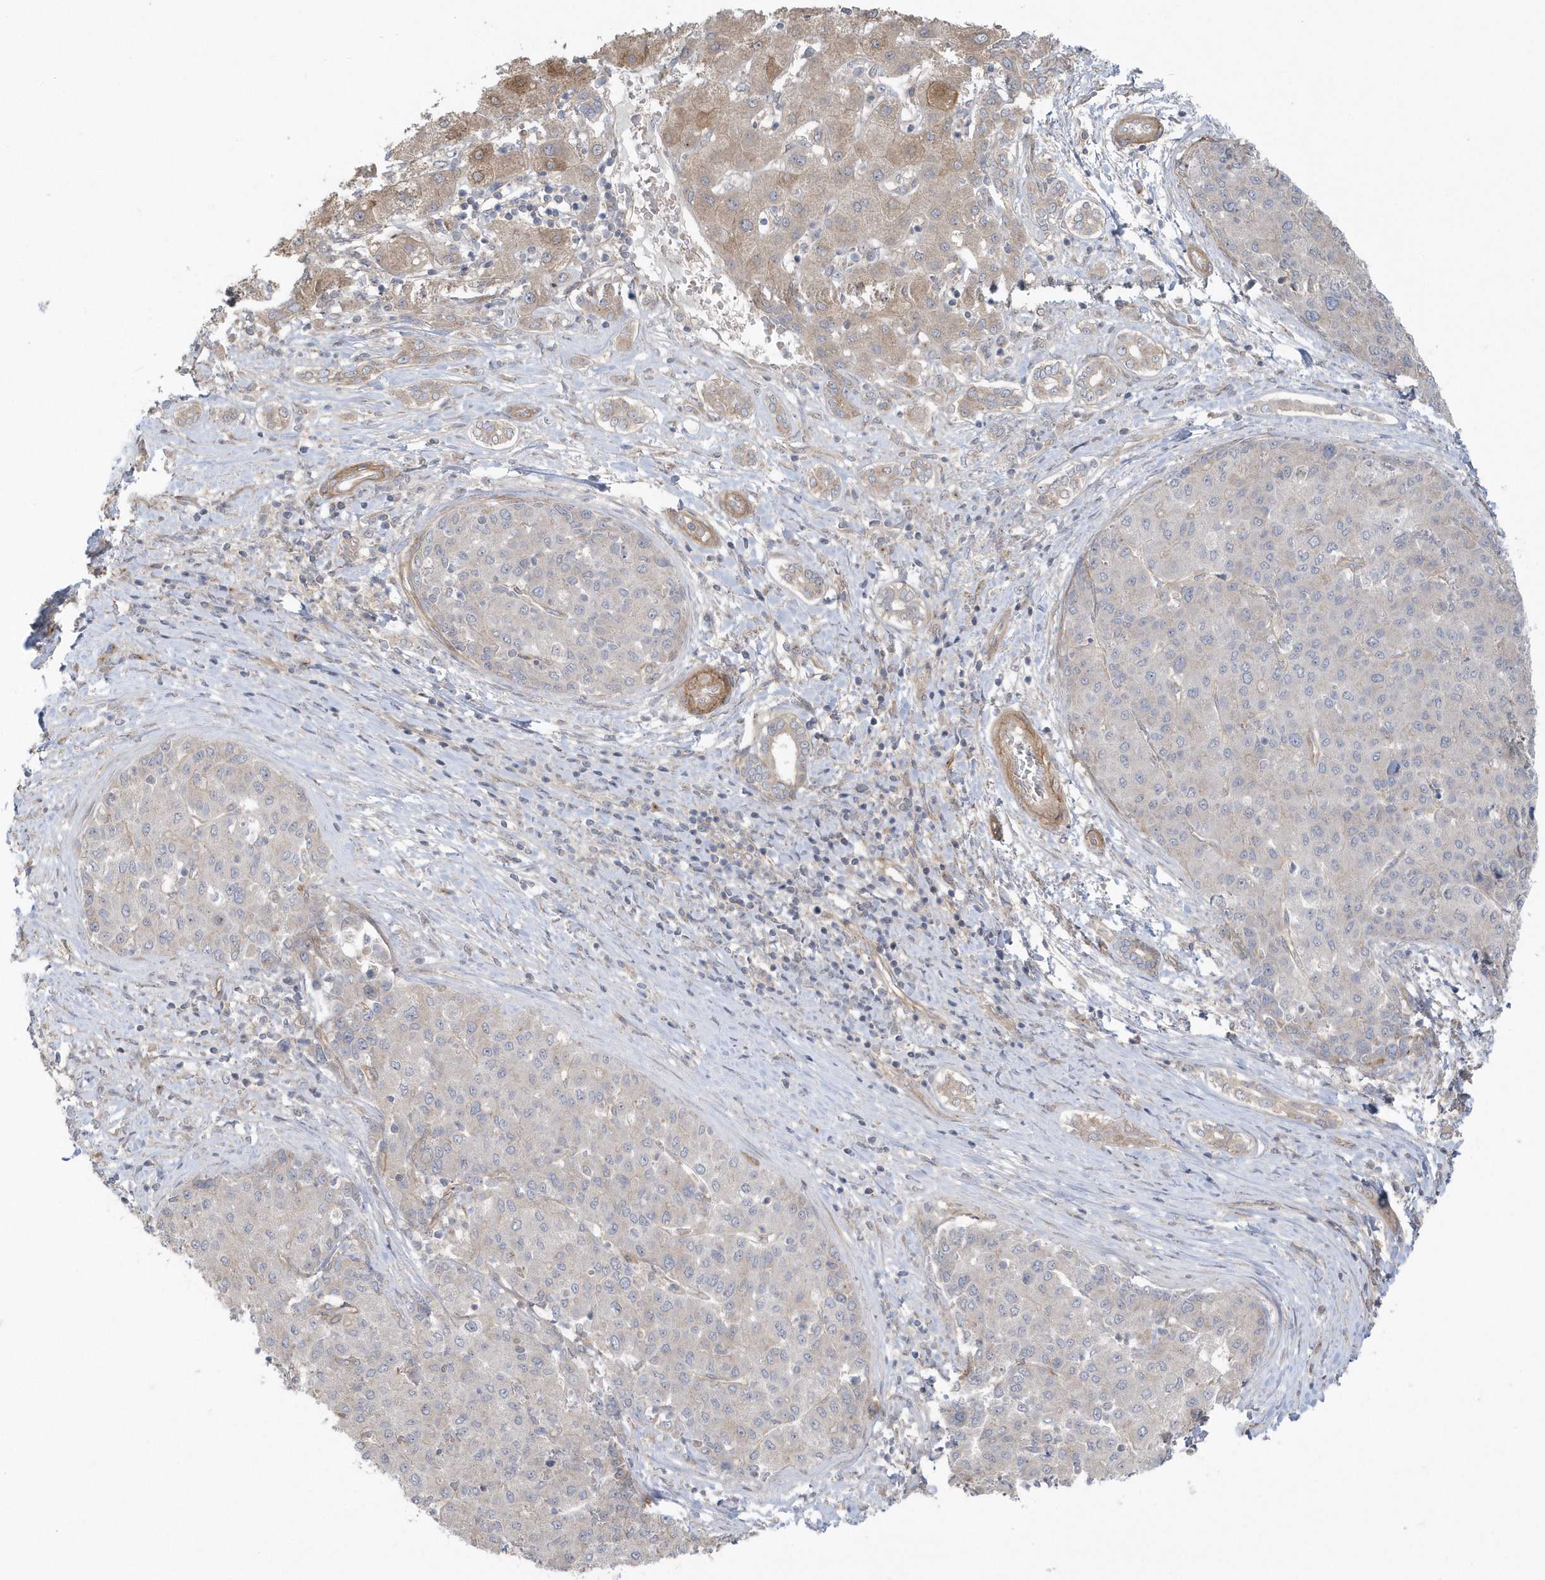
{"staining": {"intensity": "negative", "quantity": "none", "location": "none"}, "tissue": "liver cancer", "cell_type": "Tumor cells", "image_type": "cancer", "snomed": [{"axis": "morphology", "description": "Carcinoma, Hepatocellular, NOS"}, {"axis": "topography", "description": "Liver"}], "caption": "A high-resolution micrograph shows immunohistochemistry (IHC) staining of liver cancer, which demonstrates no significant positivity in tumor cells.", "gene": "ACTR1A", "patient": {"sex": "male", "age": 65}}